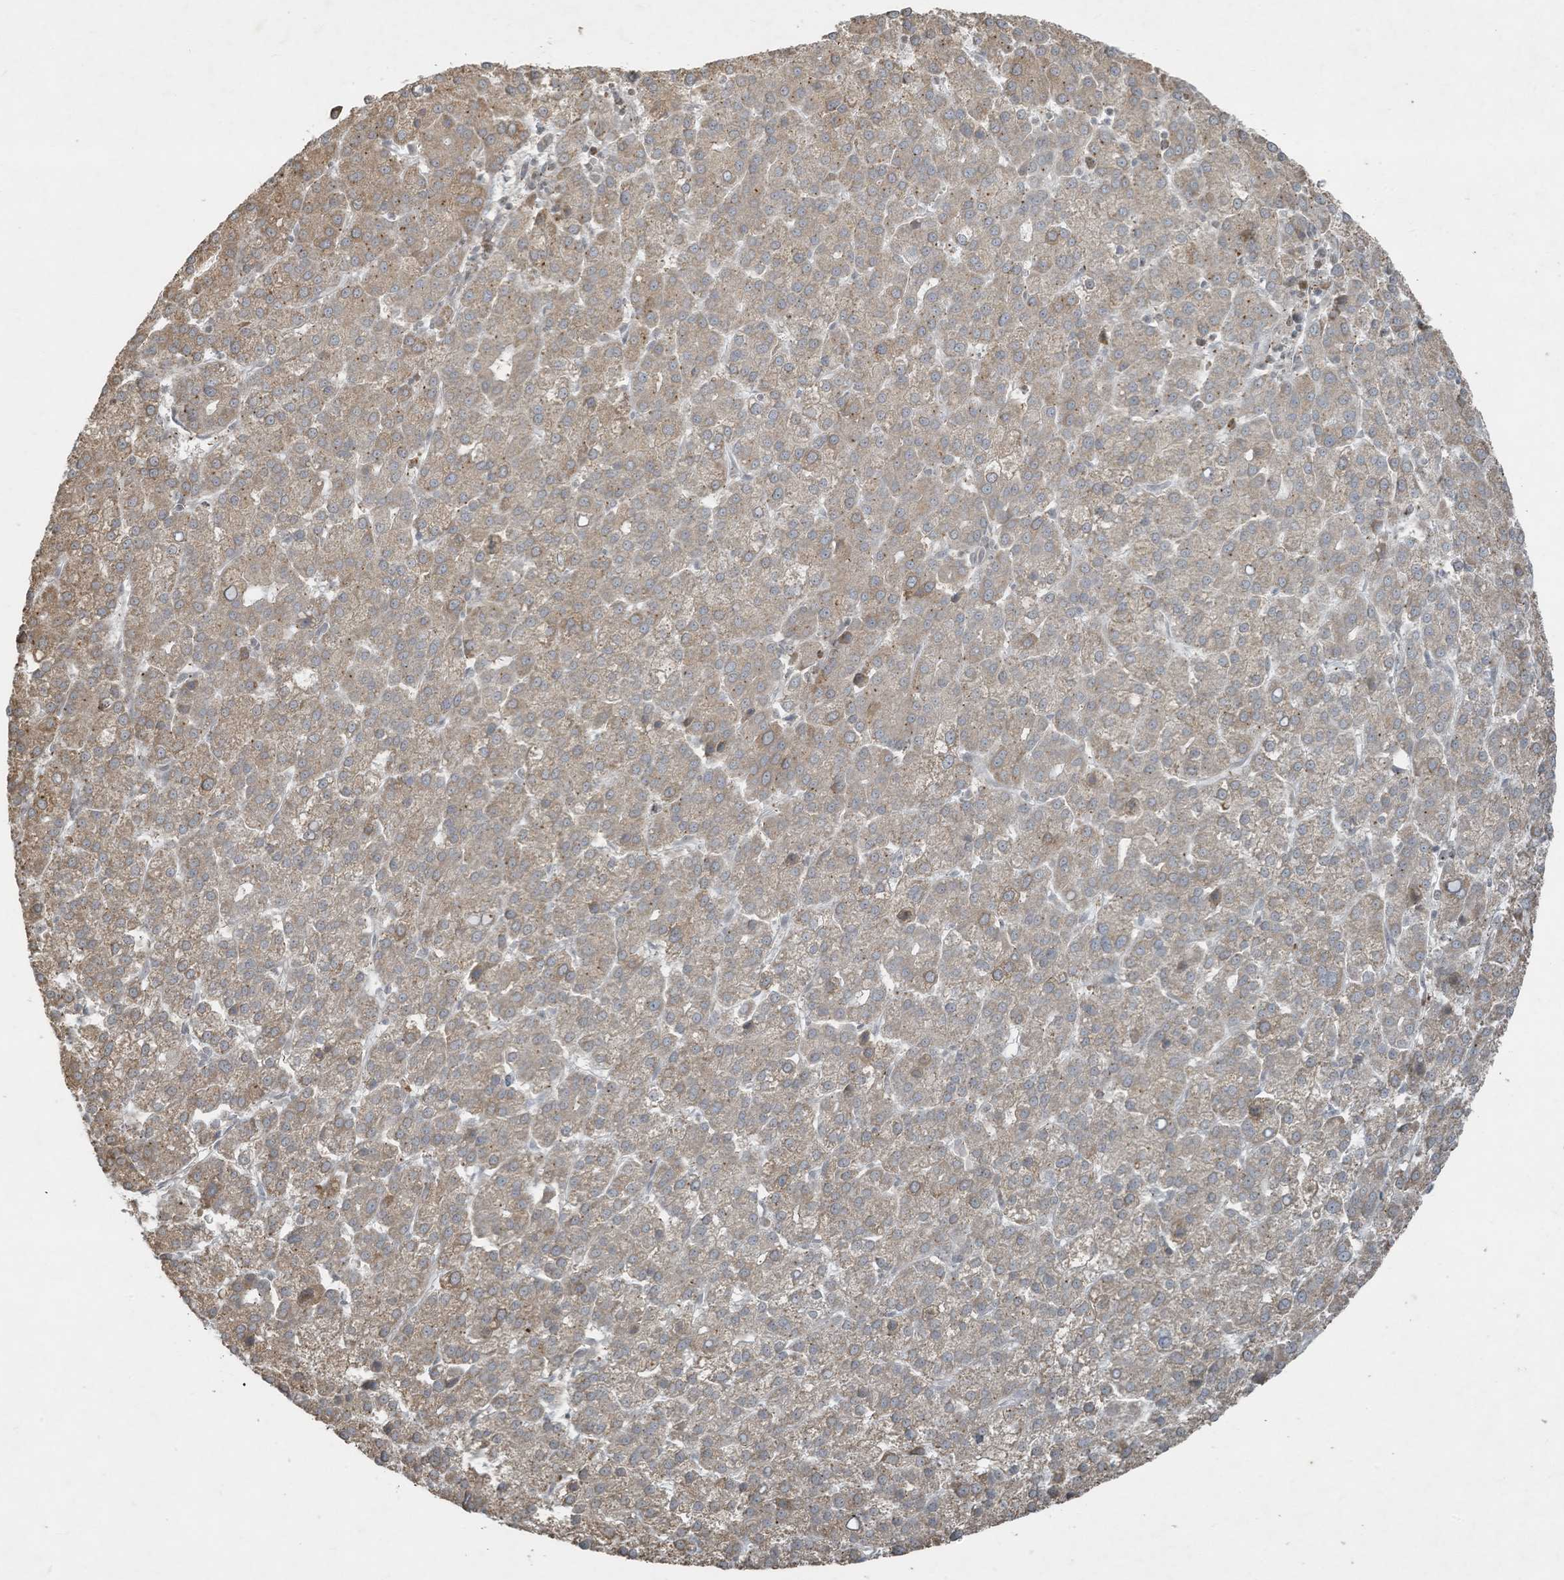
{"staining": {"intensity": "weak", "quantity": "25%-75%", "location": "cytoplasmic/membranous"}, "tissue": "liver cancer", "cell_type": "Tumor cells", "image_type": "cancer", "snomed": [{"axis": "morphology", "description": "Carcinoma, Hepatocellular, NOS"}, {"axis": "topography", "description": "Liver"}], "caption": "DAB immunohistochemical staining of hepatocellular carcinoma (liver) exhibits weak cytoplasmic/membranous protein staining in approximately 25%-75% of tumor cells.", "gene": "ZNF263", "patient": {"sex": "female", "age": 58}}